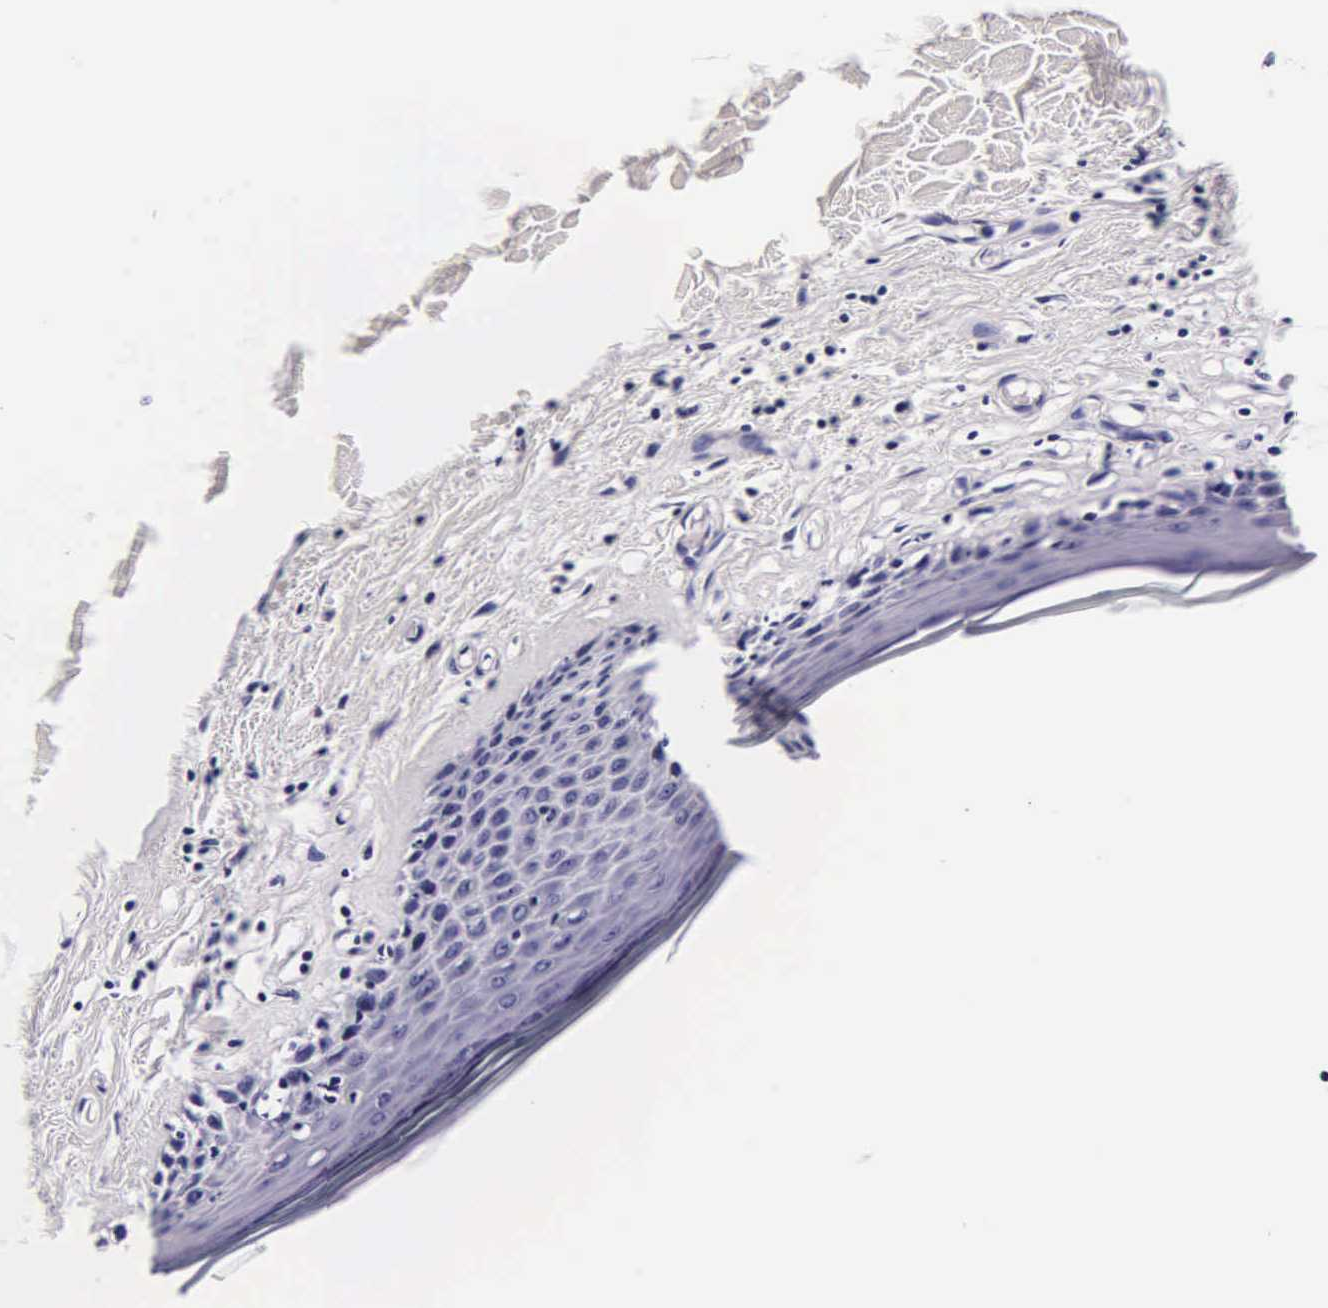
{"staining": {"intensity": "negative", "quantity": "none", "location": "none"}, "tissue": "skin", "cell_type": "Epidermal cells", "image_type": "normal", "snomed": [{"axis": "morphology", "description": "Normal tissue, NOS"}, {"axis": "topography", "description": "Vascular tissue"}, {"axis": "topography", "description": "Vulva"}, {"axis": "topography", "description": "Peripheral nerve tissue"}], "caption": "Immunohistochemistry micrograph of unremarkable skin: skin stained with DAB shows no significant protein staining in epidermal cells.", "gene": "DGCR2", "patient": {"sex": "female", "age": 86}}